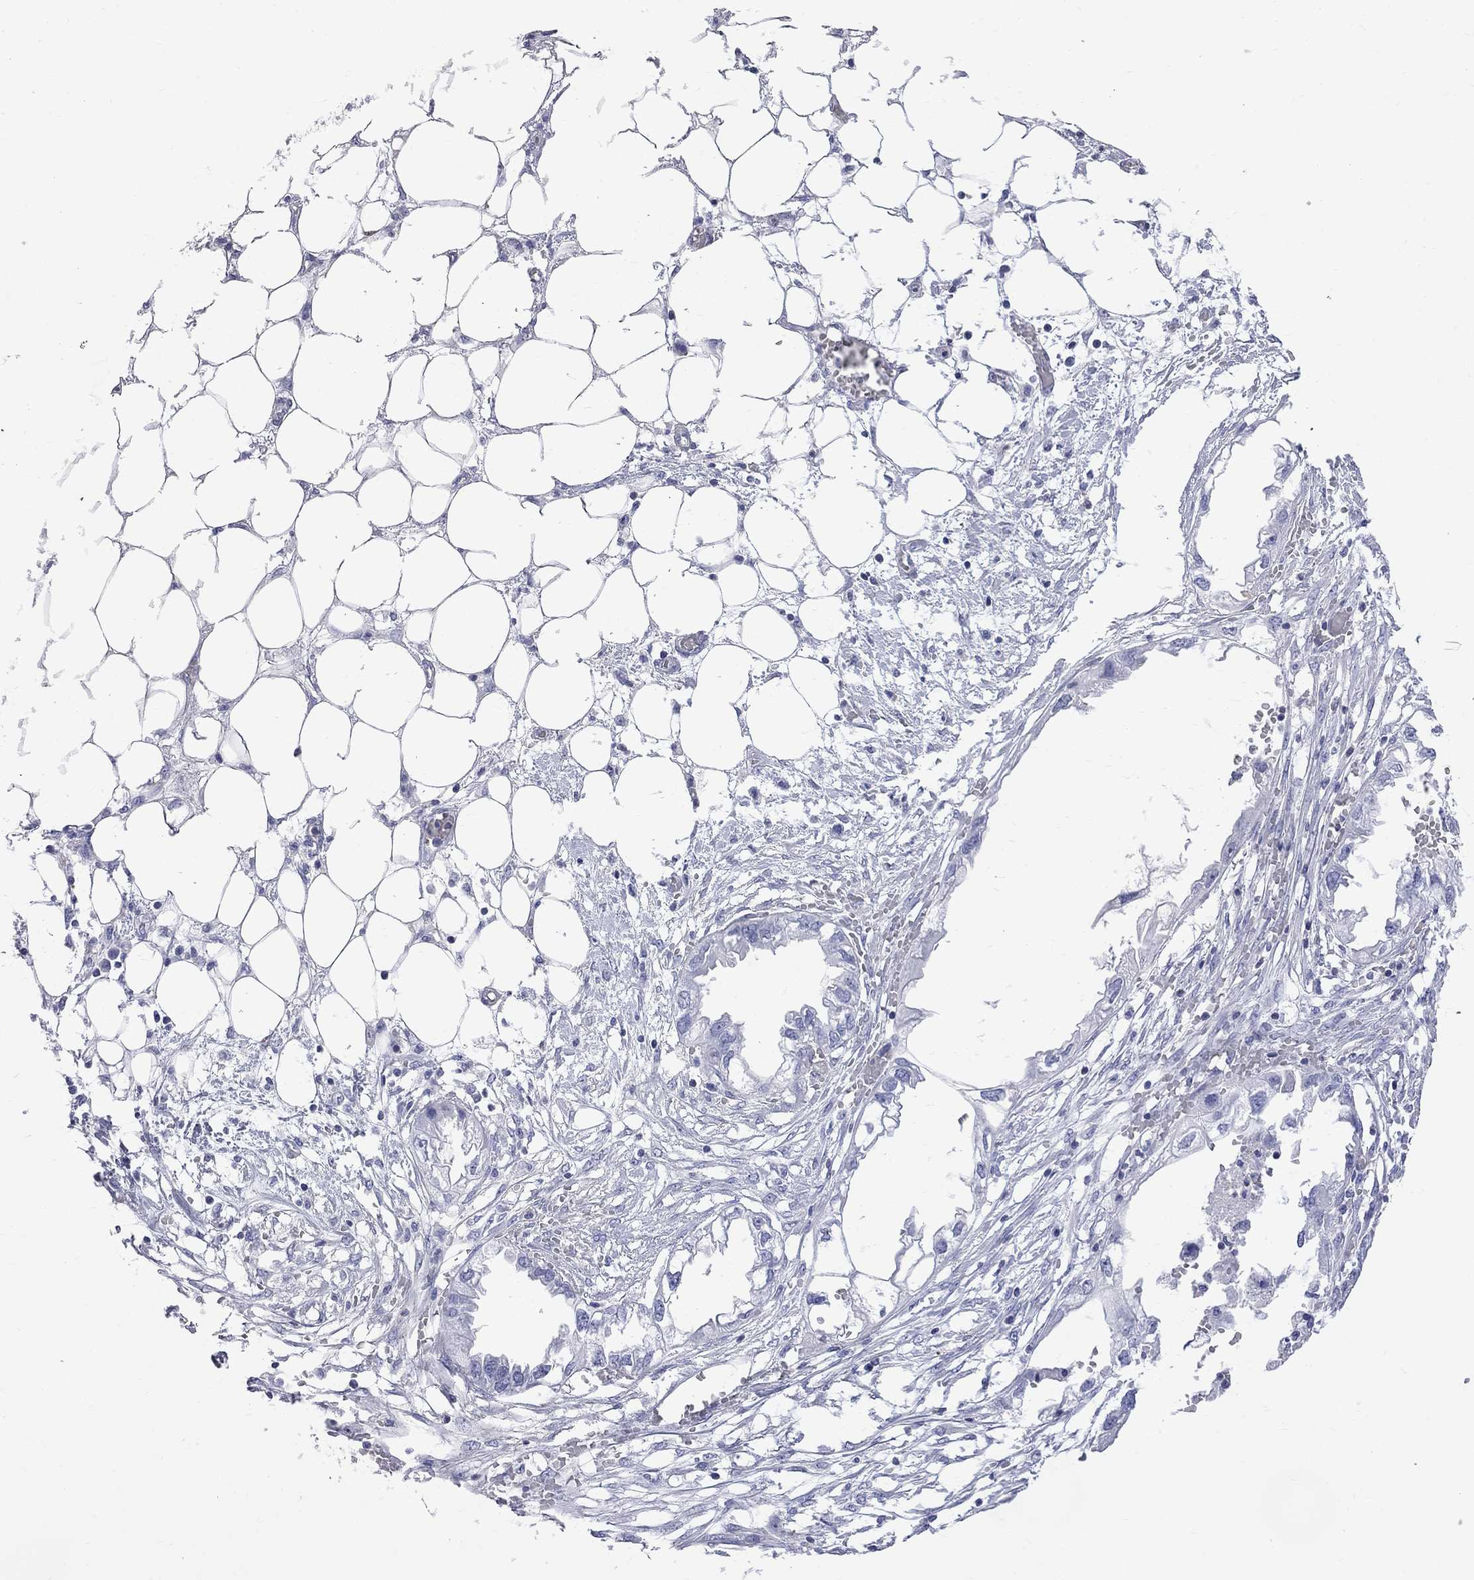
{"staining": {"intensity": "negative", "quantity": "none", "location": "none"}, "tissue": "endometrial cancer", "cell_type": "Tumor cells", "image_type": "cancer", "snomed": [{"axis": "morphology", "description": "Adenocarcinoma, NOS"}, {"axis": "morphology", "description": "Adenocarcinoma, metastatic, NOS"}, {"axis": "topography", "description": "Adipose tissue"}, {"axis": "topography", "description": "Endometrium"}], "caption": "Endometrial cancer was stained to show a protein in brown. There is no significant expression in tumor cells.", "gene": "S100A3", "patient": {"sex": "female", "age": 67}}